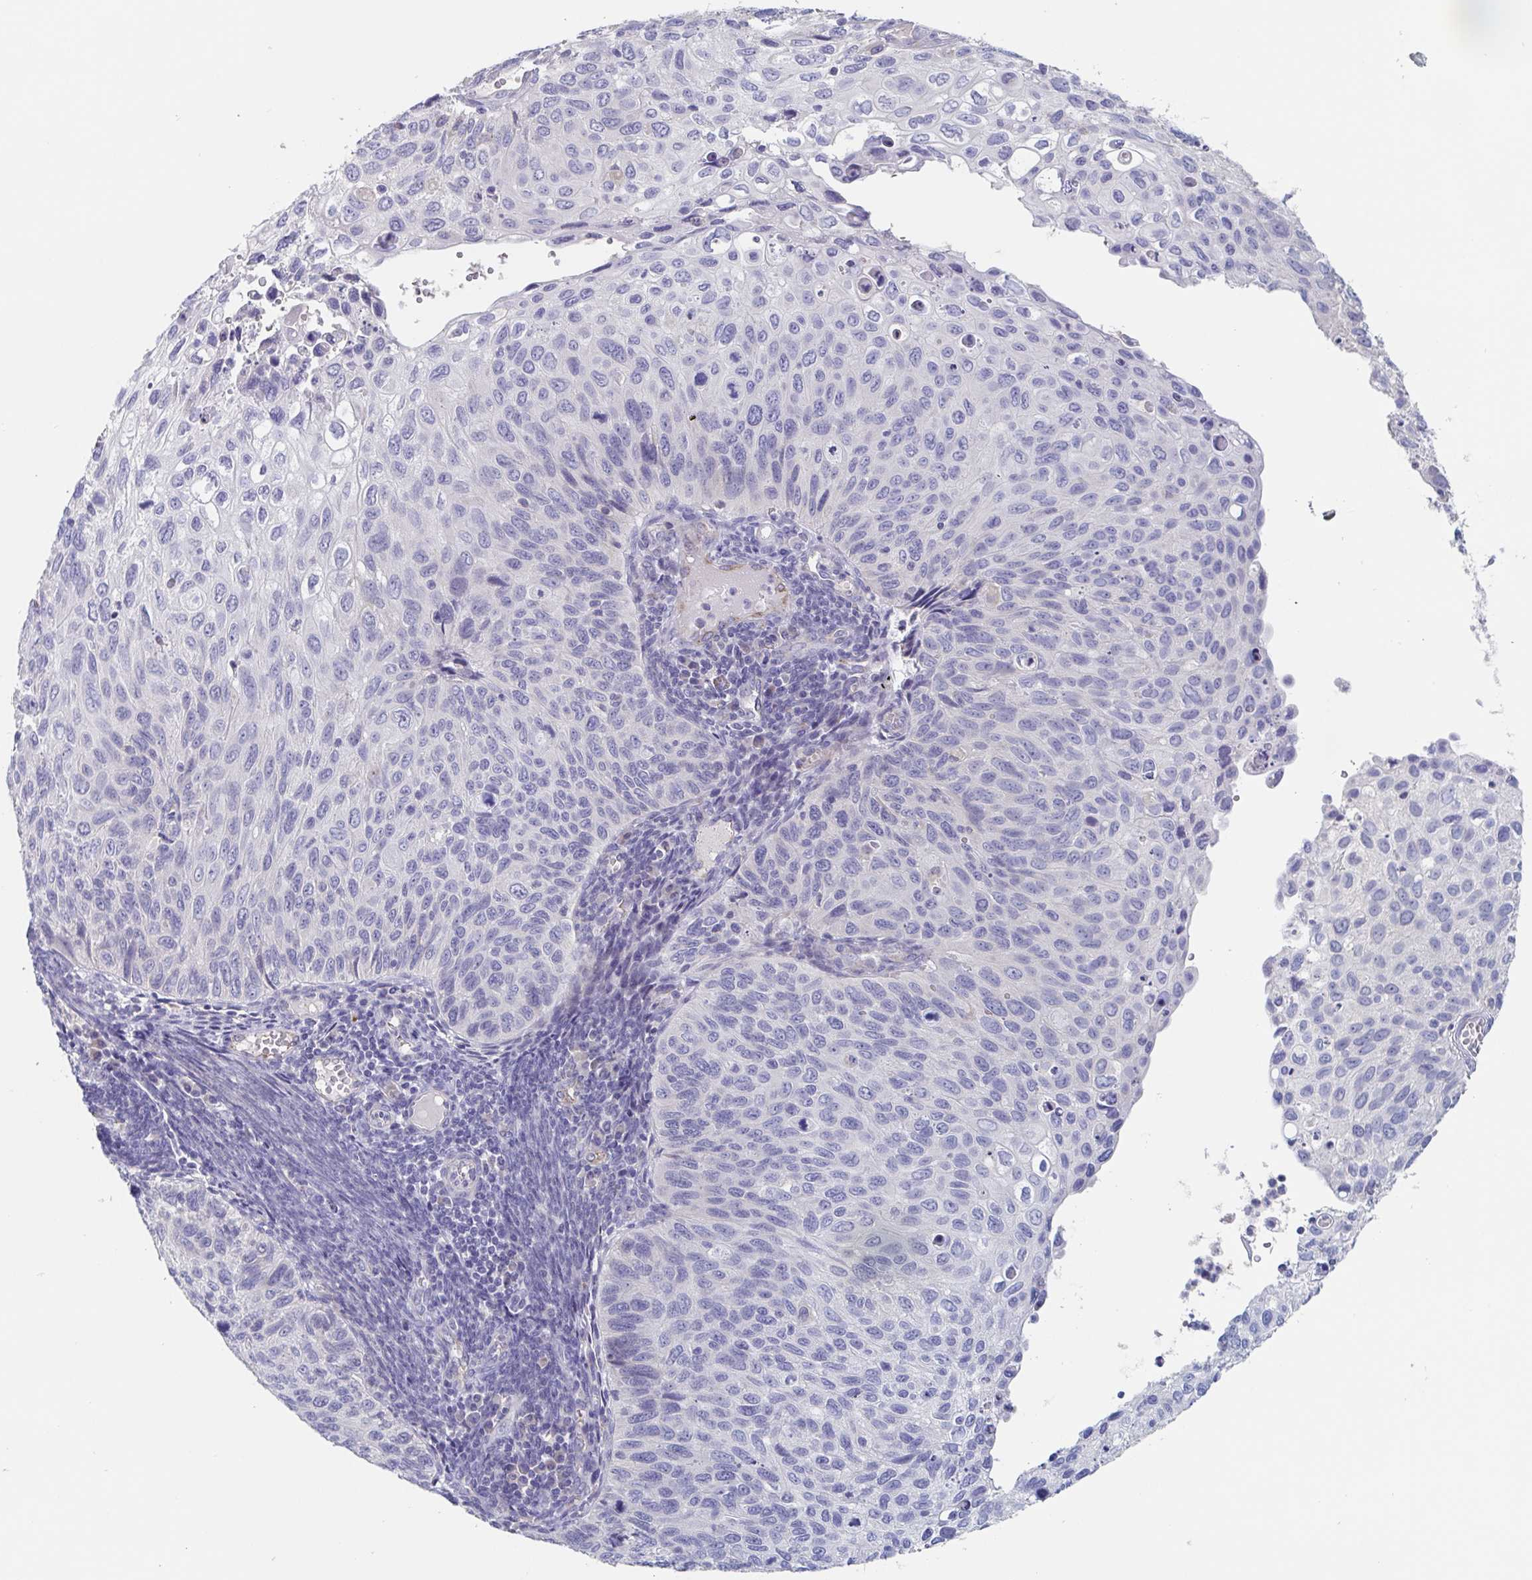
{"staining": {"intensity": "negative", "quantity": "none", "location": "none"}, "tissue": "cervical cancer", "cell_type": "Tumor cells", "image_type": "cancer", "snomed": [{"axis": "morphology", "description": "Squamous cell carcinoma, NOS"}, {"axis": "topography", "description": "Cervix"}], "caption": "High magnification brightfield microscopy of cervical cancer (squamous cell carcinoma) stained with DAB (brown) and counterstained with hematoxylin (blue): tumor cells show no significant positivity.", "gene": "ABHD16A", "patient": {"sex": "female", "age": 70}}